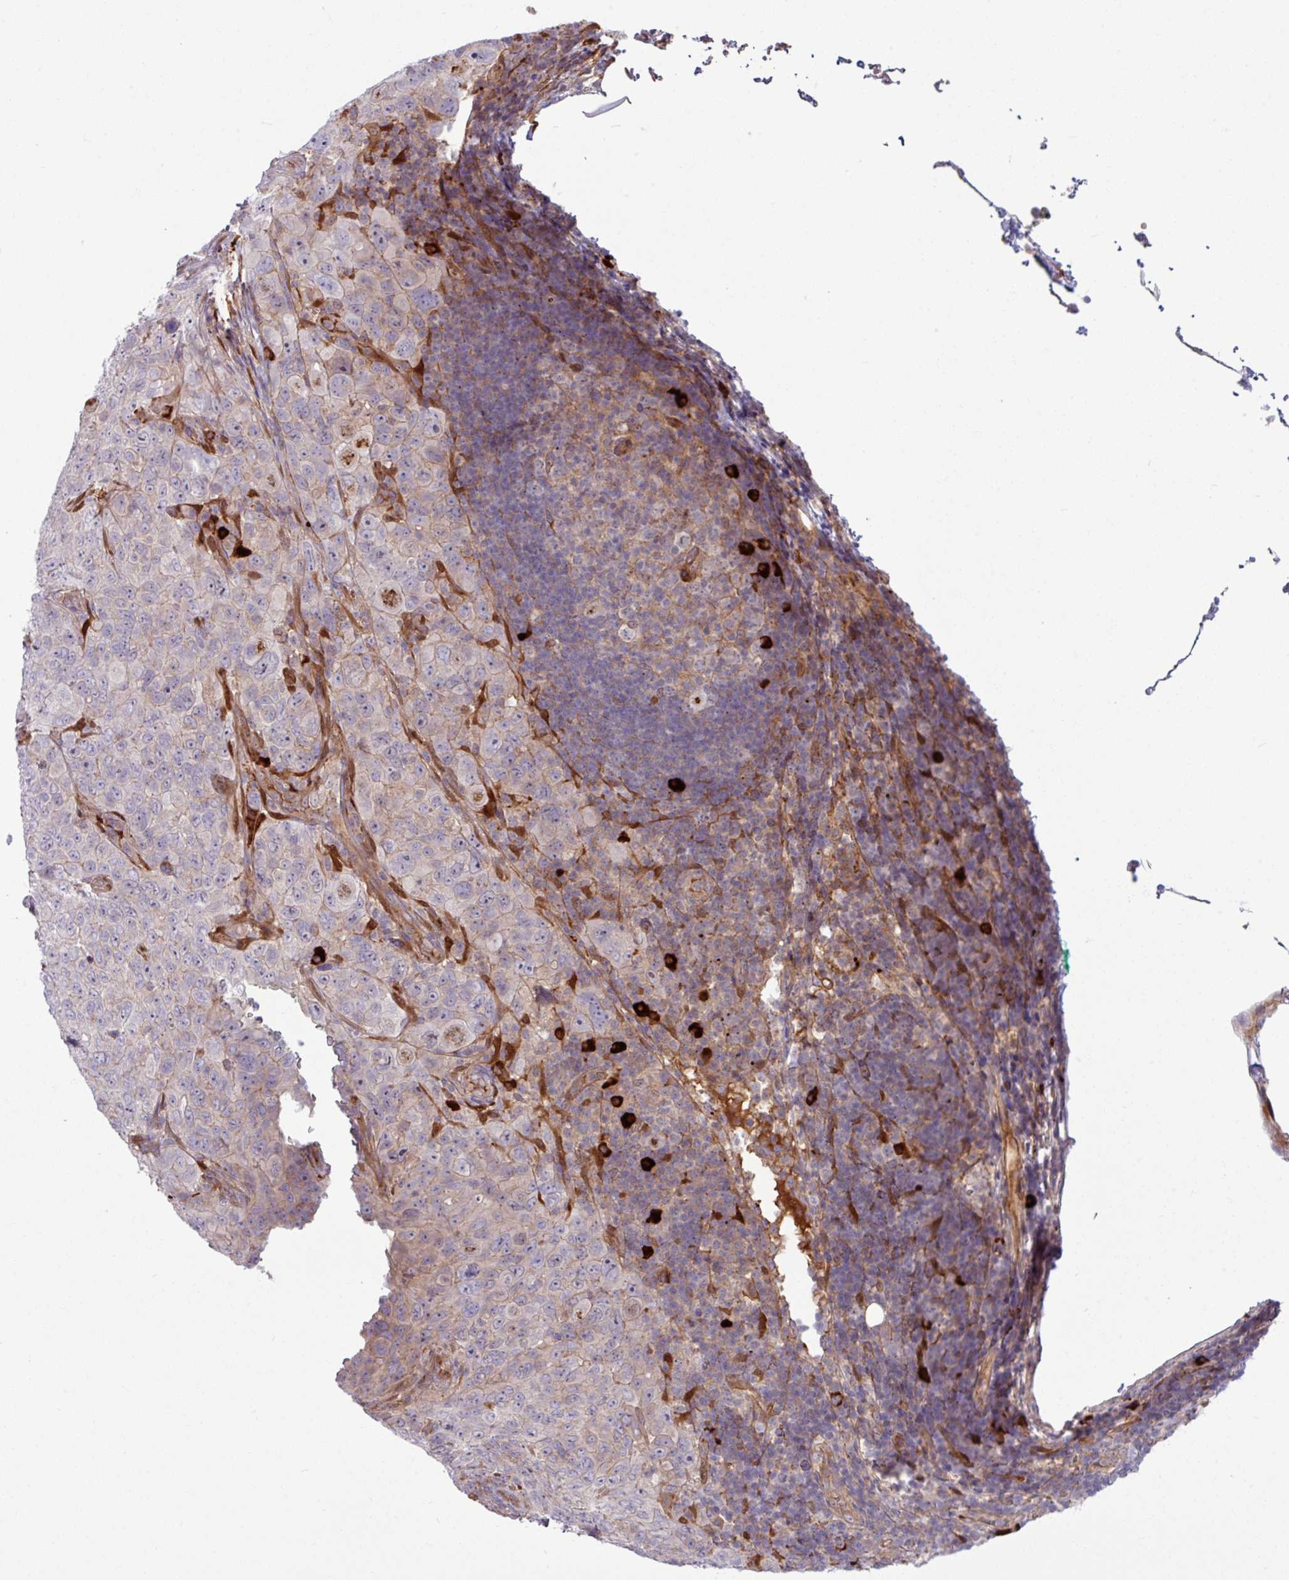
{"staining": {"intensity": "negative", "quantity": "none", "location": "none"}, "tissue": "pancreatic cancer", "cell_type": "Tumor cells", "image_type": "cancer", "snomed": [{"axis": "morphology", "description": "Adenocarcinoma, NOS"}, {"axis": "topography", "description": "Pancreas"}], "caption": "High magnification brightfield microscopy of pancreatic cancer stained with DAB (3,3'-diaminobenzidine) (brown) and counterstained with hematoxylin (blue): tumor cells show no significant expression.", "gene": "B4GALNT4", "patient": {"sex": "male", "age": 68}}